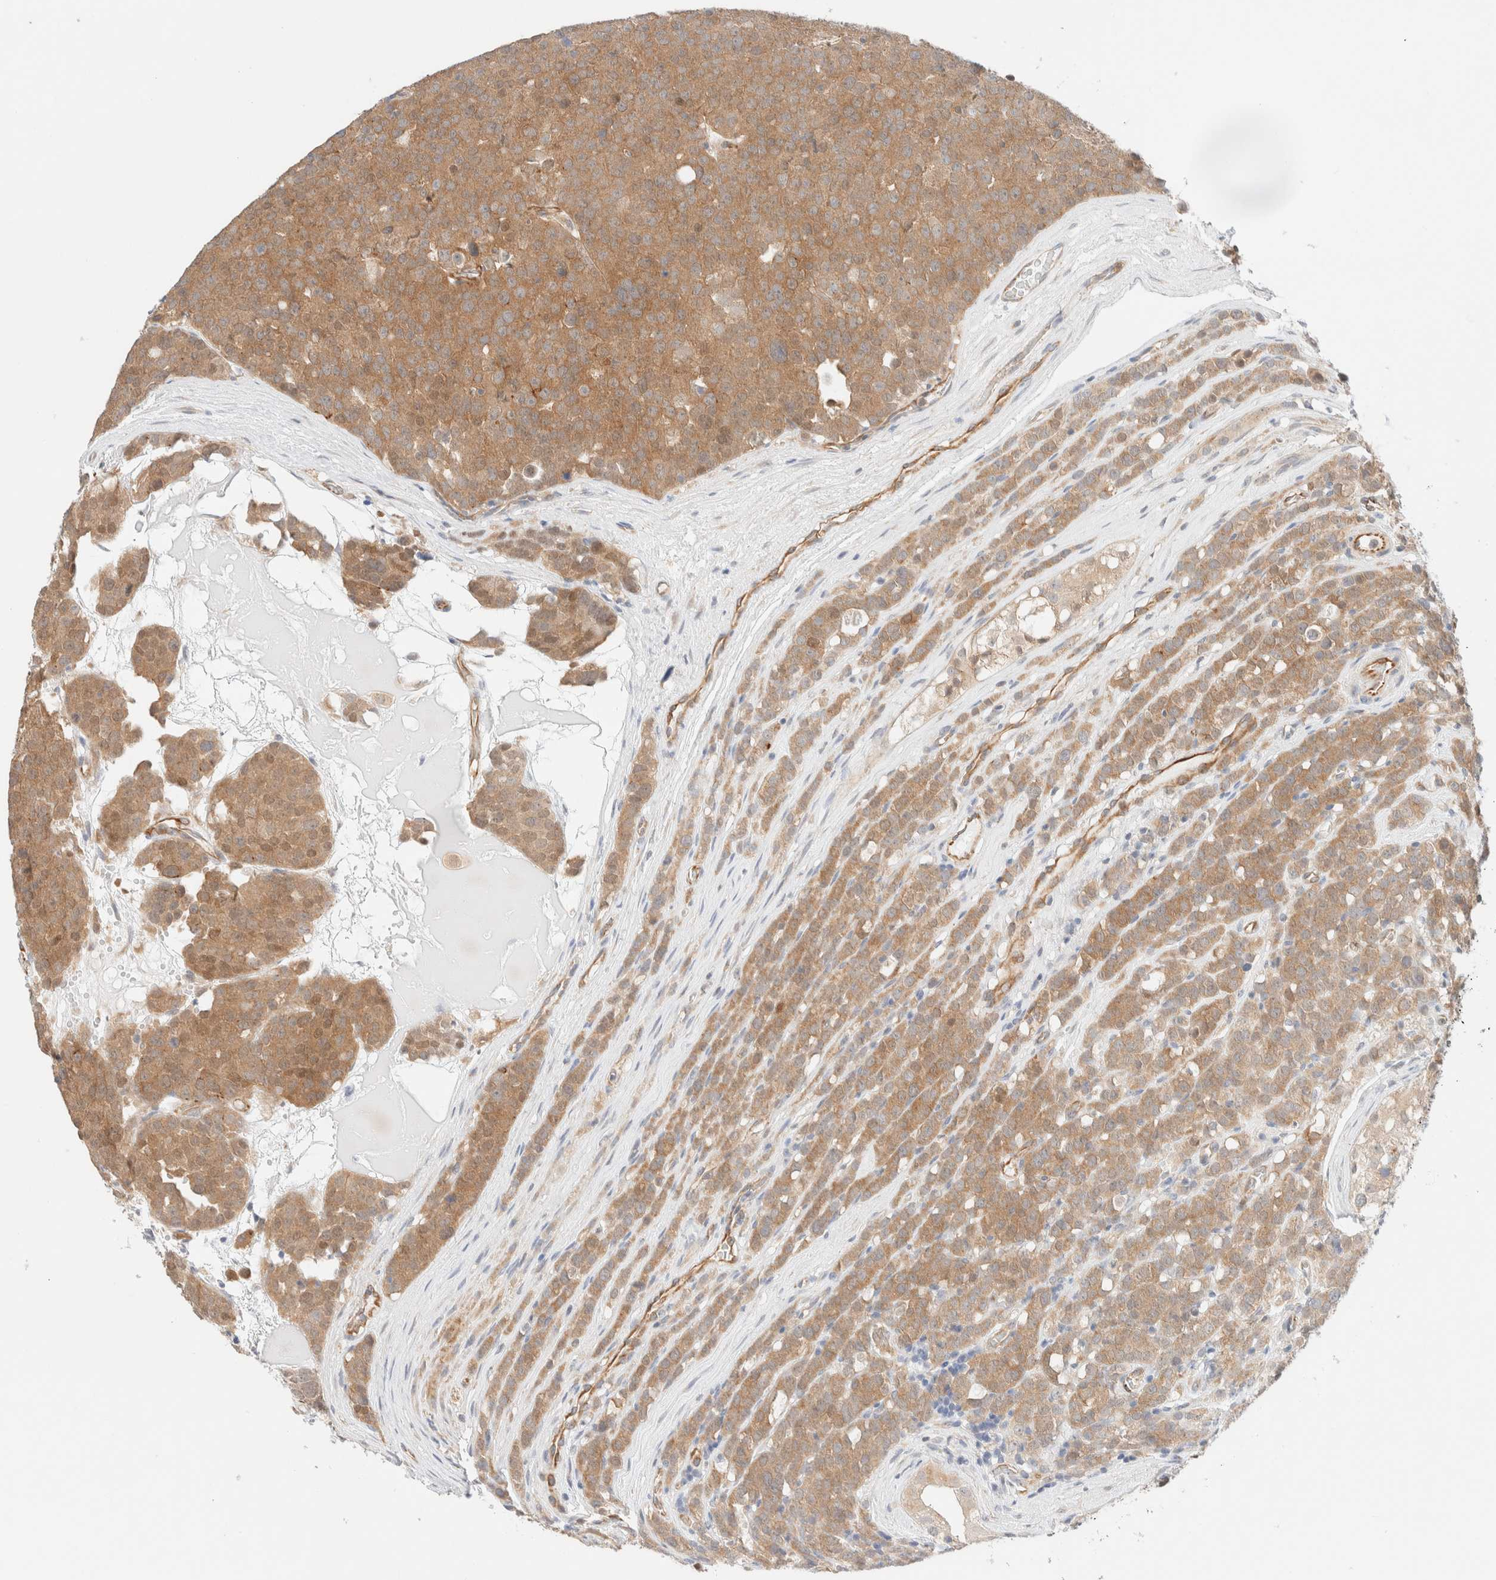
{"staining": {"intensity": "moderate", "quantity": ">75%", "location": "cytoplasmic/membranous"}, "tissue": "testis cancer", "cell_type": "Tumor cells", "image_type": "cancer", "snomed": [{"axis": "morphology", "description": "Seminoma, NOS"}, {"axis": "topography", "description": "Testis"}], "caption": "Immunohistochemistry histopathology image of neoplastic tissue: human seminoma (testis) stained using immunohistochemistry (IHC) shows medium levels of moderate protein expression localized specifically in the cytoplasmic/membranous of tumor cells, appearing as a cytoplasmic/membranous brown color.", "gene": "UNC13B", "patient": {"sex": "male", "age": 71}}